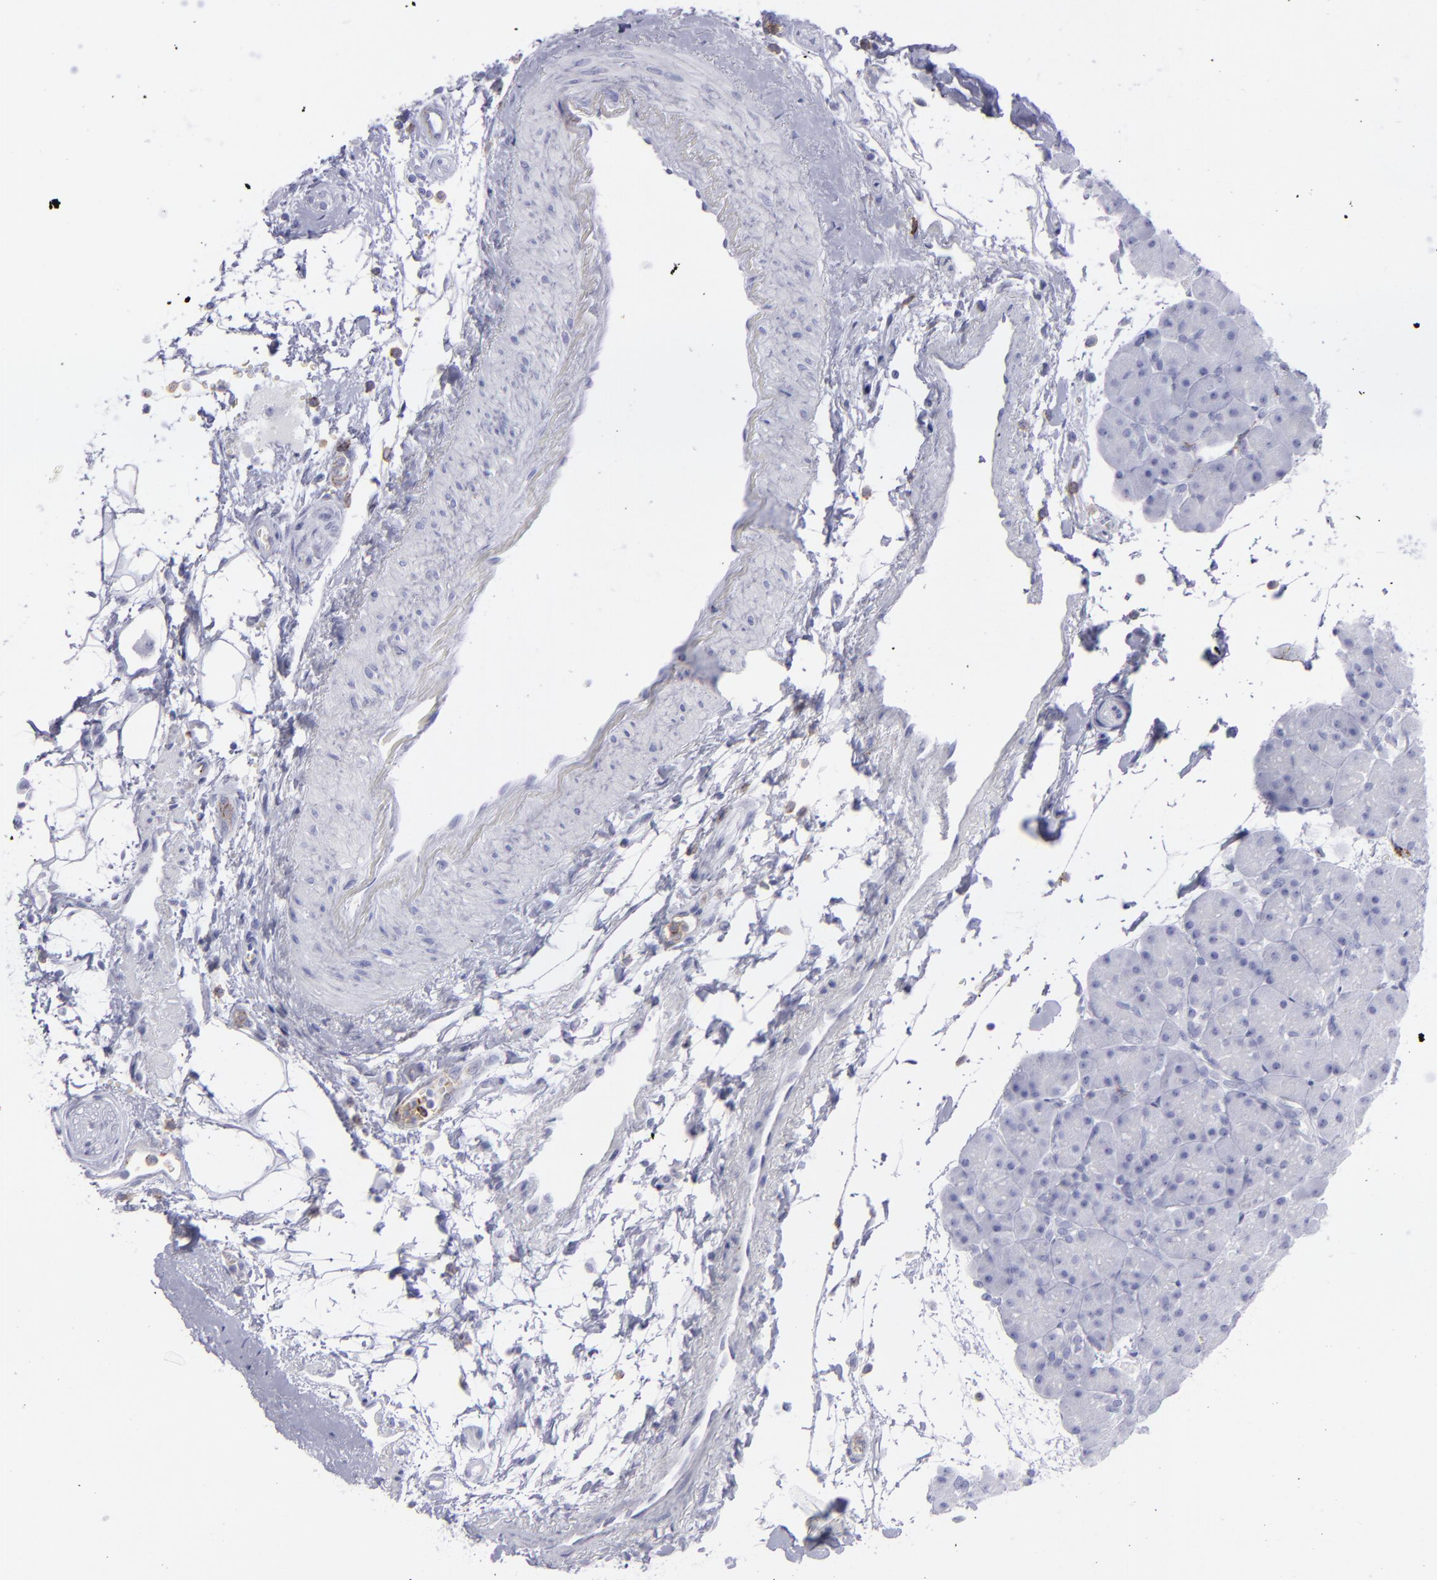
{"staining": {"intensity": "negative", "quantity": "none", "location": "none"}, "tissue": "pancreas", "cell_type": "Exocrine glandular cells", "image_type": "normal", "snomed": [{"axis": "morphology", "description": "Normal tissue, NOS"}, {"axis": "topography", "description": "Pancreas"}], "caption": "Image shows no protein expression in exocrine glandular cells of benign pancreas.", "gene": "SELPLG", "patient": {"sex": "male", "age": 66}}